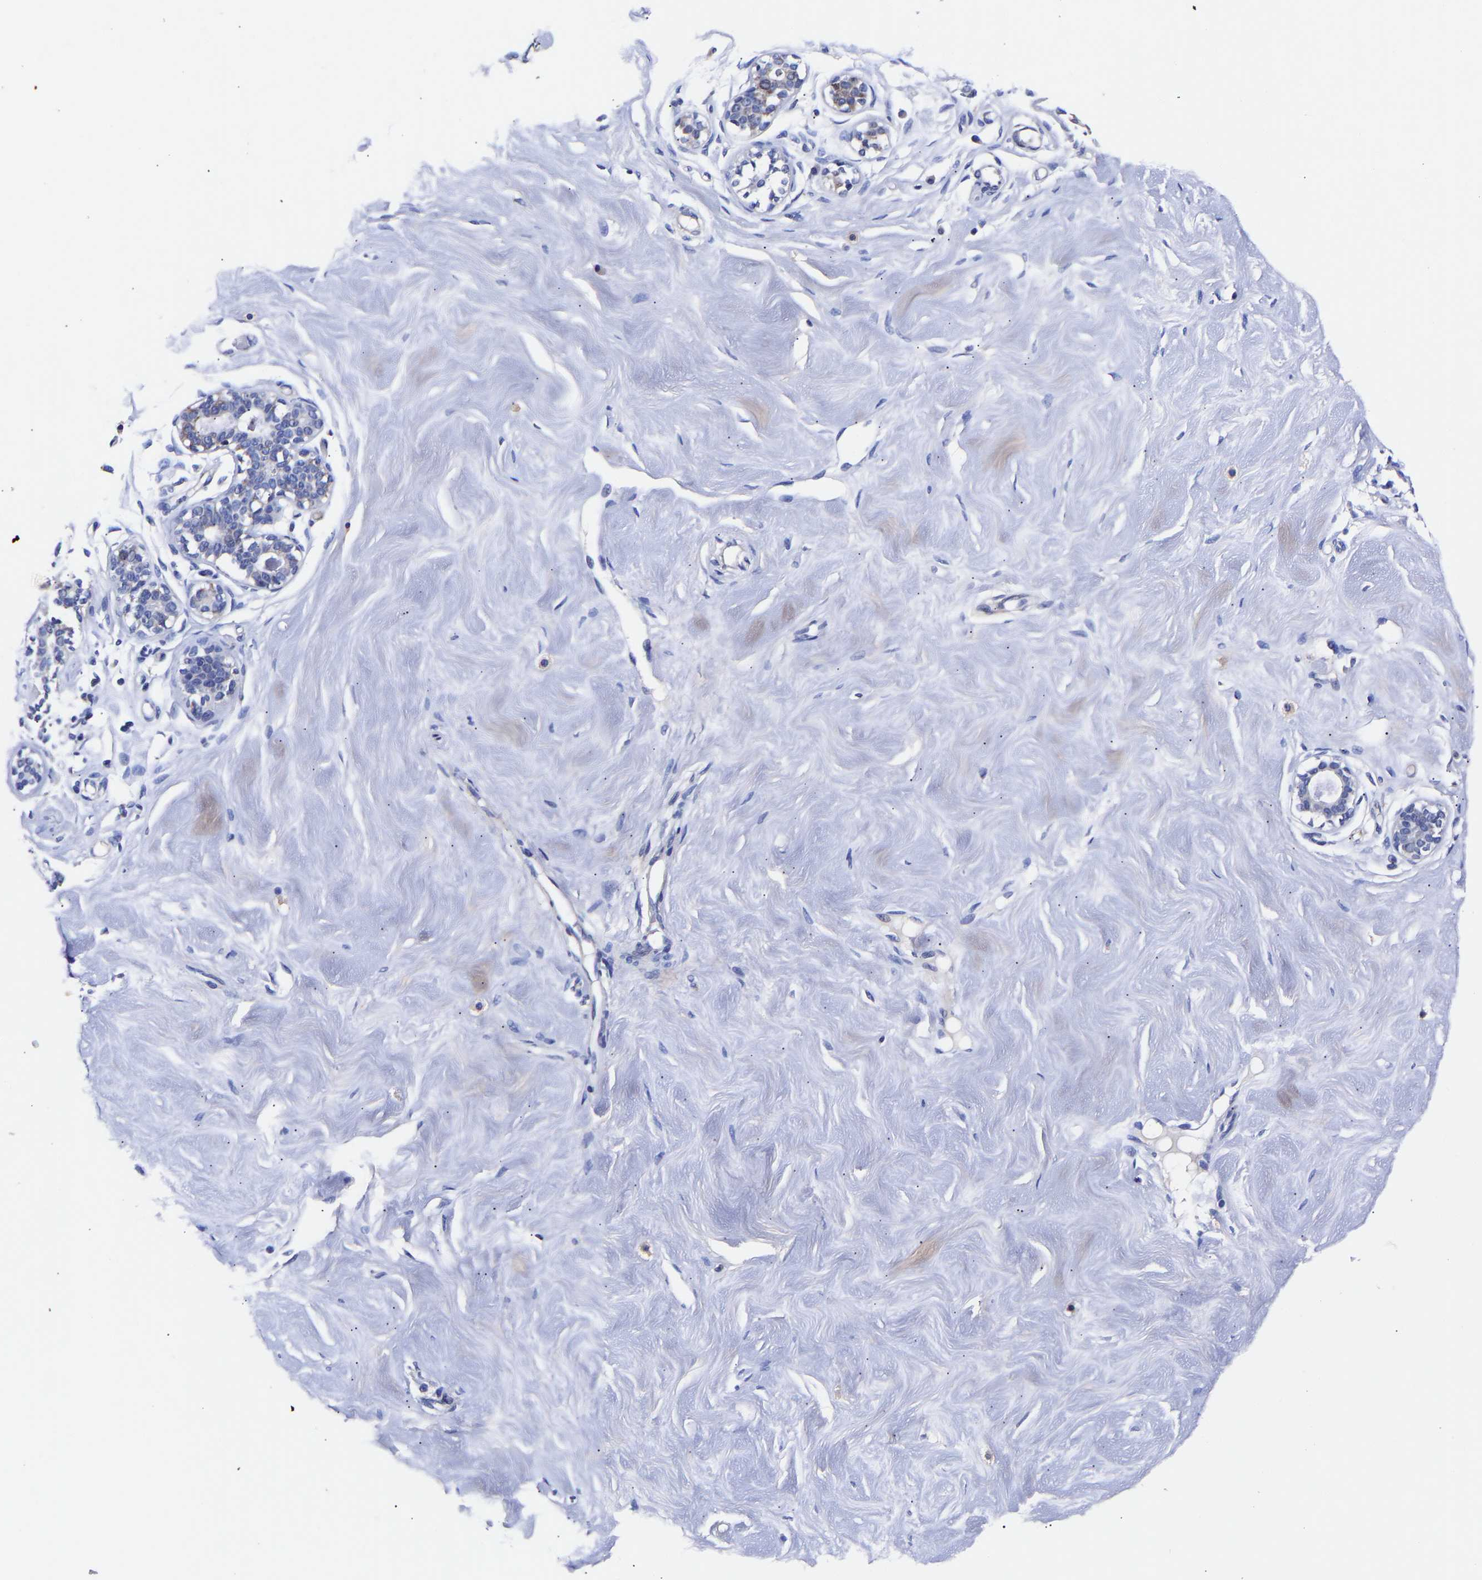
{"staining": {"intensity": "negative", "quantity": "none", "location": "none"}, "tissue": "breast", "cell_type": "Adipocytes", "image_type": "normal", "snomed": [{"axis": "morphology", "description": "Normal tissue, NOS"}, {"axis": "topography", "description": "Breast"}], "caption": "IHC of unremarkable breast reveals no staining in adipocytes. The staining is performed using DAB brown chromogen with nuclei counter-stained in using hematoxylin.", "gene": "SEM1", "patient": {"sex": "female", "age": 23}}